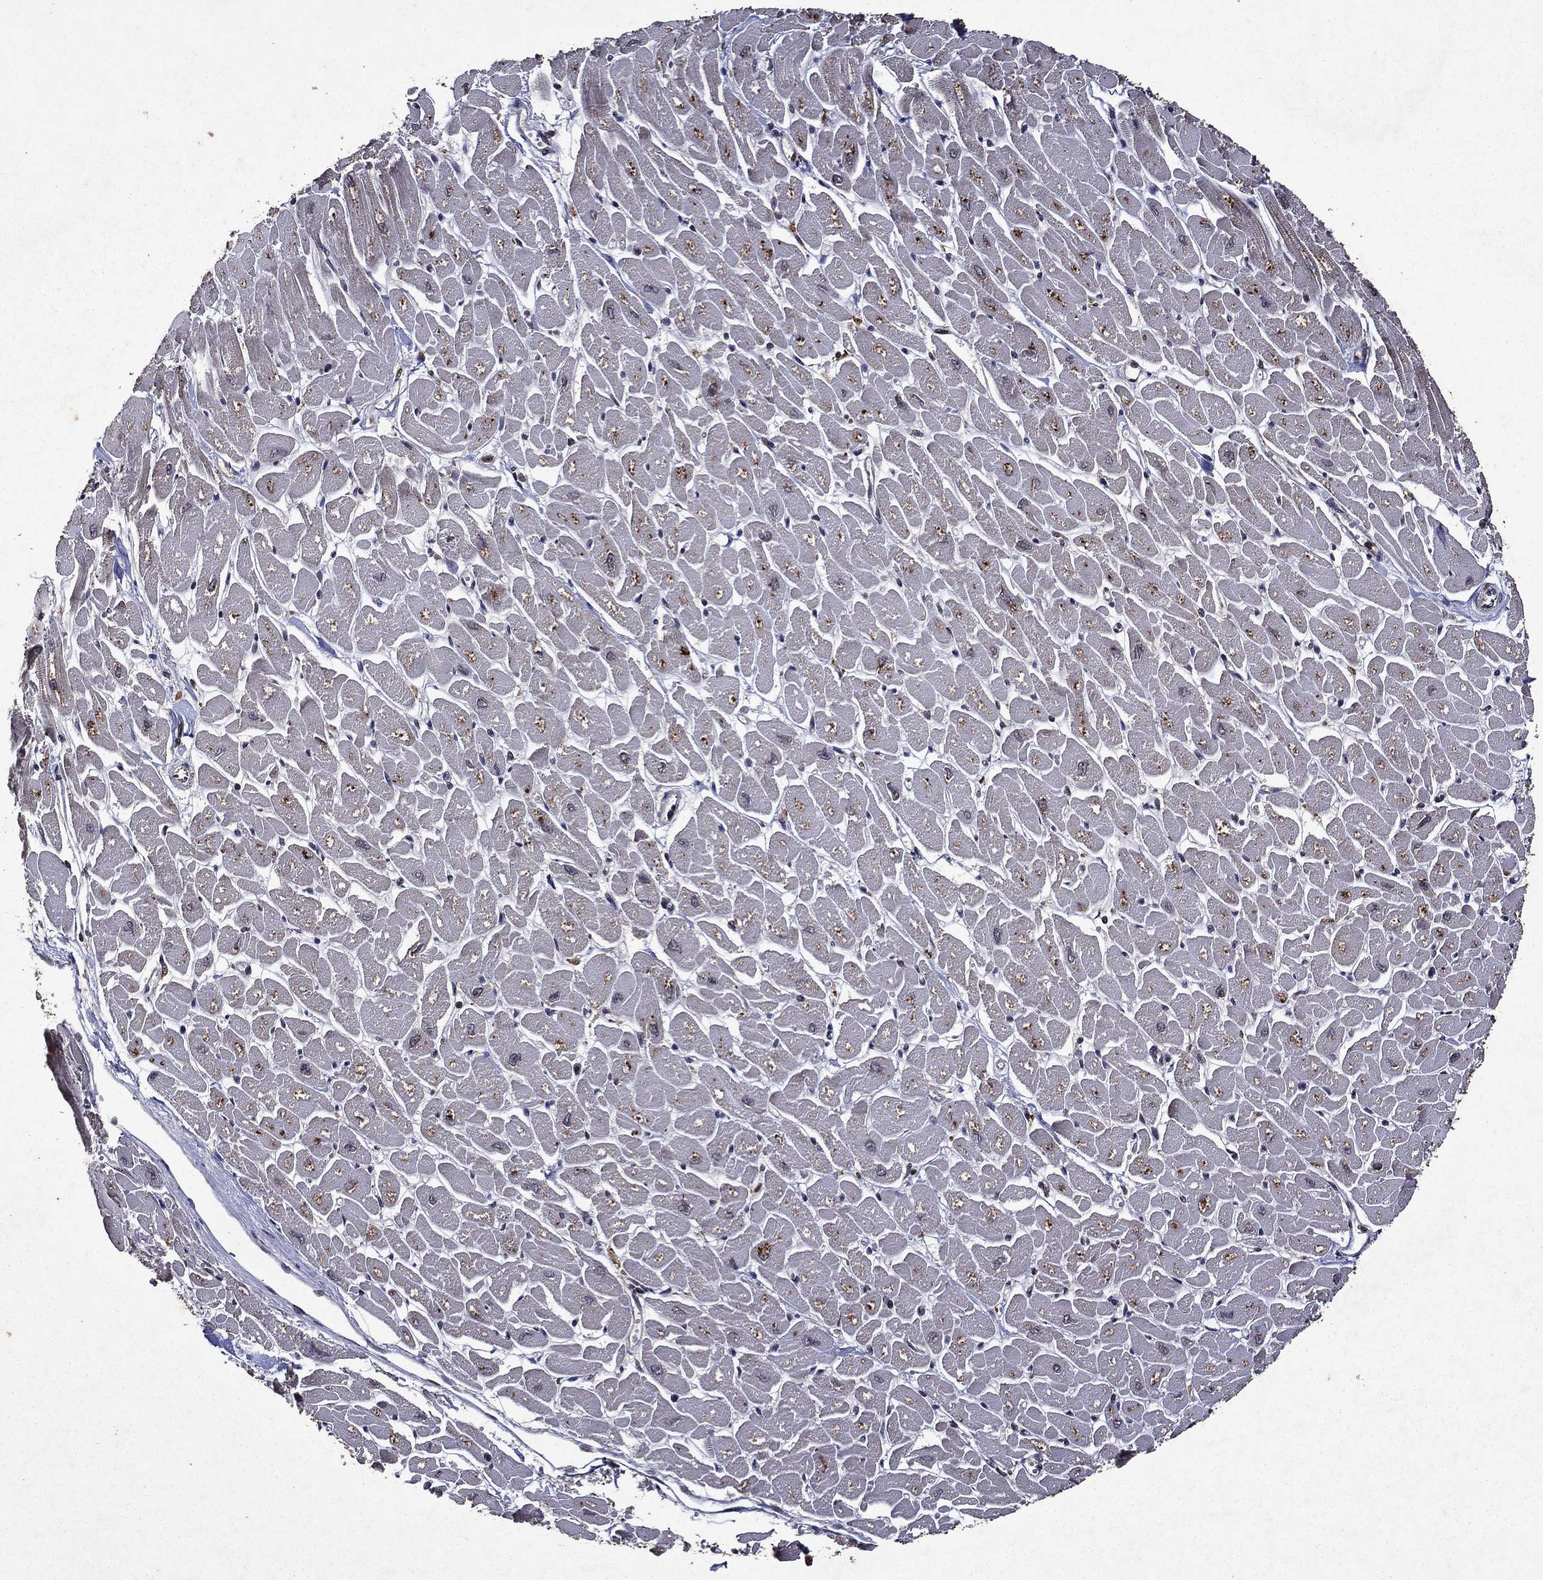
{"staining": {"intensity": "weak", "quantity": "<25%", "location": "cytoplasmic/membranous"}, "tissue": "heart muscle", "cell_type": "Cardiomyocytes", "image_type": "normal", "snomed": [{"axis": "morphology", "description": "Normal tissue, NOS"}, {"axis": "topography", "description": "Heart"}], "caption": "Immunohistochemical staining of unremarkable human heart muscle exhibits no significant positivity in cardiomyocytes.", "gene": "EIF2B4", "patient": {"sex": "male", "age": 57}}